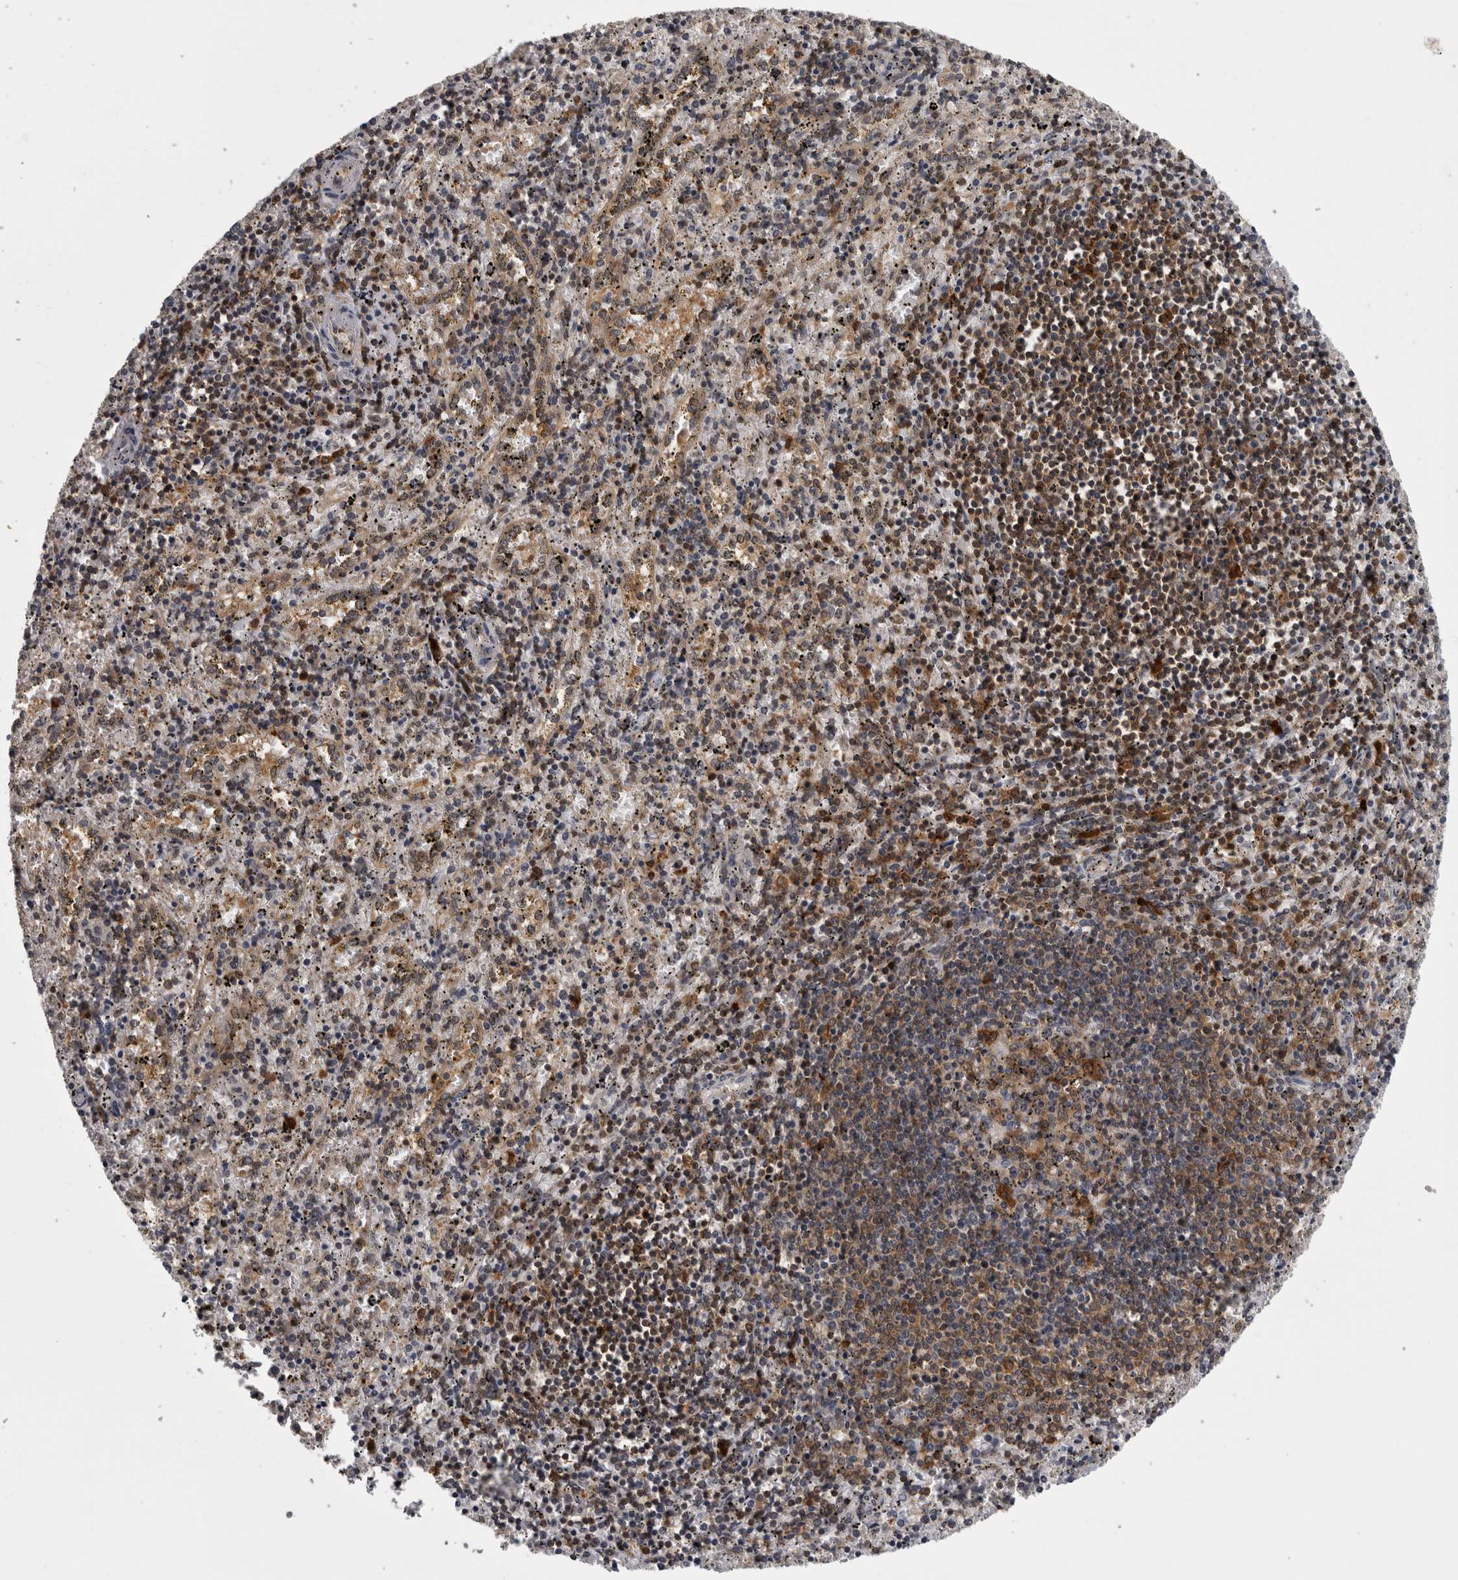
{"staining": {"intensity": "moderate", "quantity": "<25%", "location": "cytoplasmic/membranous"}, "tissue": "spleen", "cell_type": "Cells in red pulp", "image_type": "normal", "snomed": [{"axis": "morphology", "description": "Normal tissue, NOS"}, {"axis": "topography", "description": "Spleen"}], "caption": "Benign spleen exhibits moderate cytoplasmic/membranous expression in approximately <25% of cells in red pulp.", "gene": "CACYBP", "patient": {"sex": "male", "age": 11}}